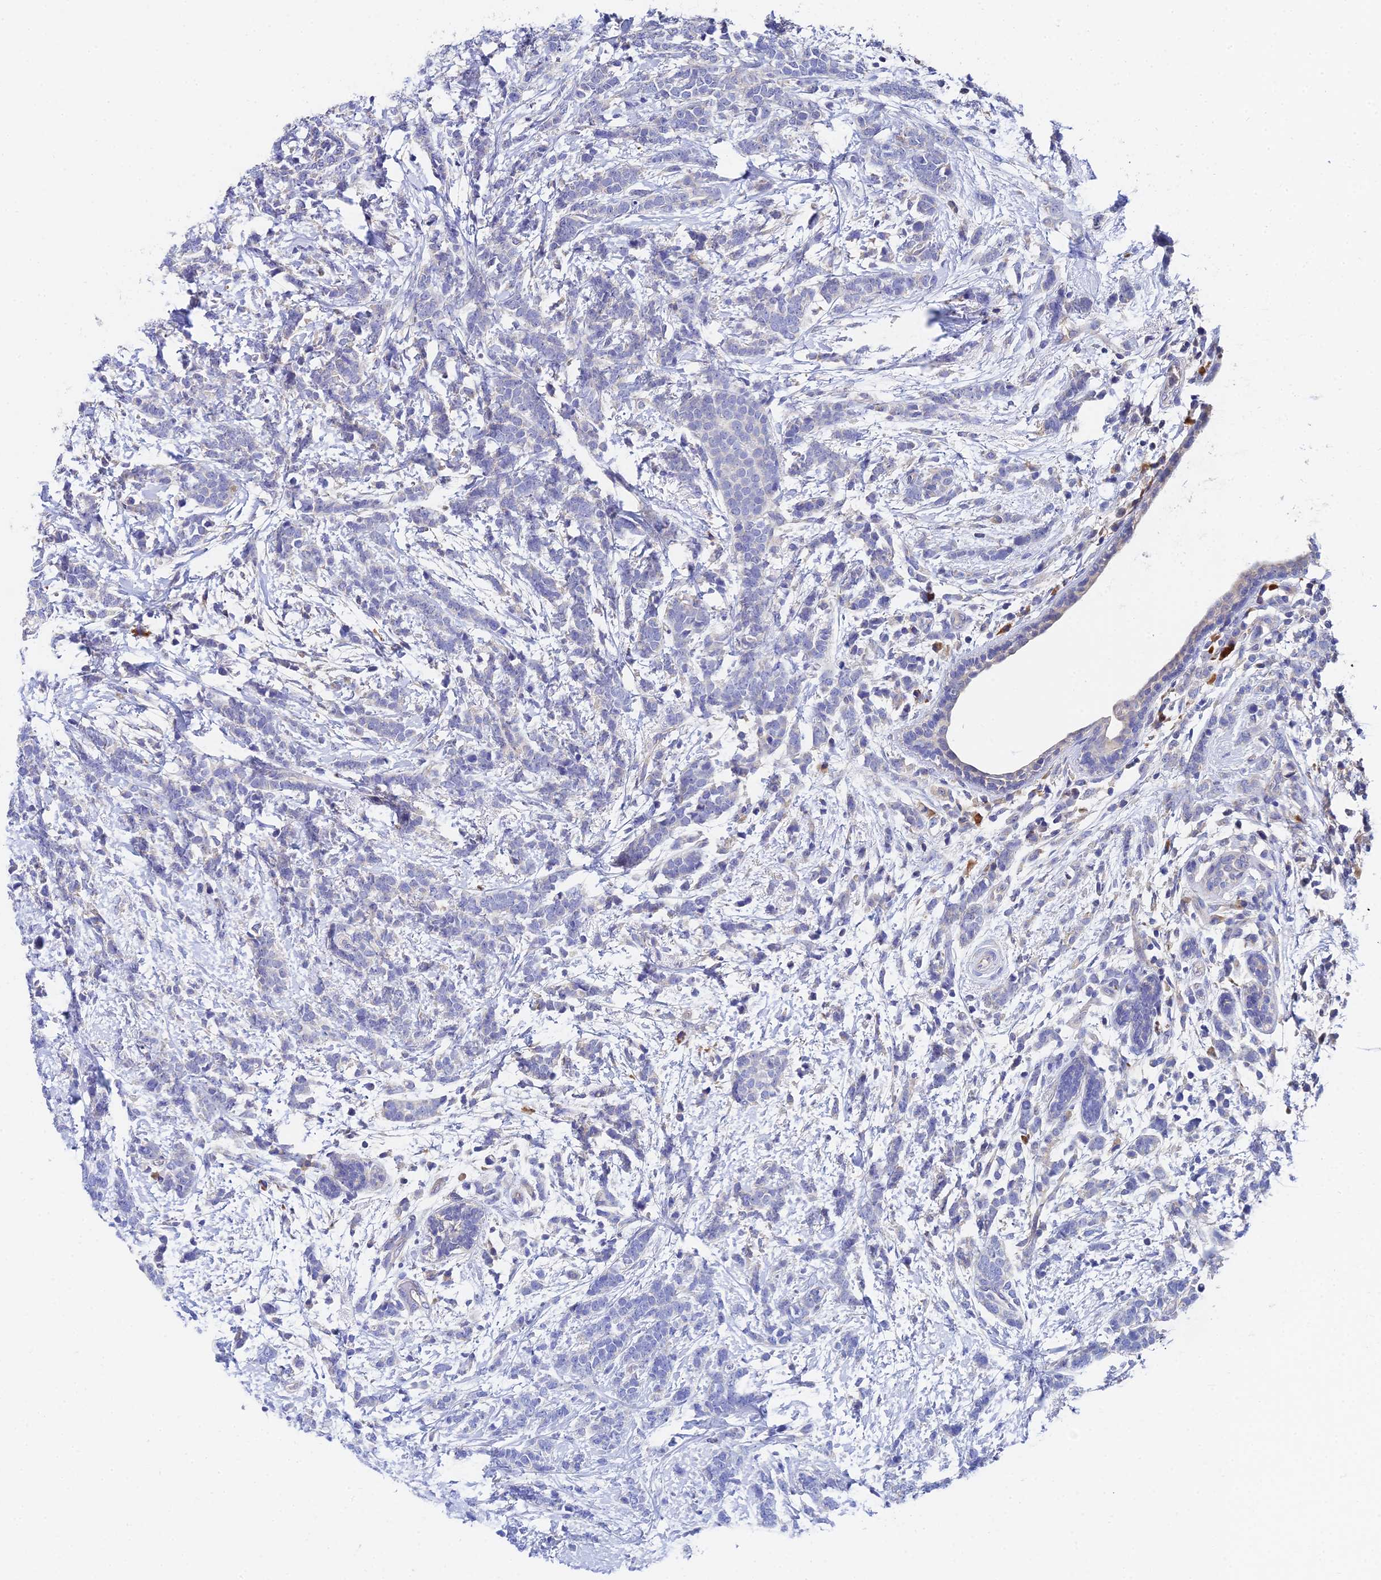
{"staining": {"intensity": "negative", "quantity": "none", "location": "none"}, "tissue": "breast cancer", "cell_type": "Tumor cells", "image_type": "cancer", "snomed": [{"axis": "morphology", "description": "Lobular carcinoma"}, {"axis": "topography", "description": "Breast"}], "caption": "Protein analysis of lobular carcinoma (breast) exhibits no significant expression in tumor cells. Brightfield microscopy of IHC stained with DAB (3,3'-diaminobenzidine) (brown) and hematoxylin (blue), captured at high magnification.", "gene": "UBE2L3", "patient": {"sex": "female", "age": 58}}